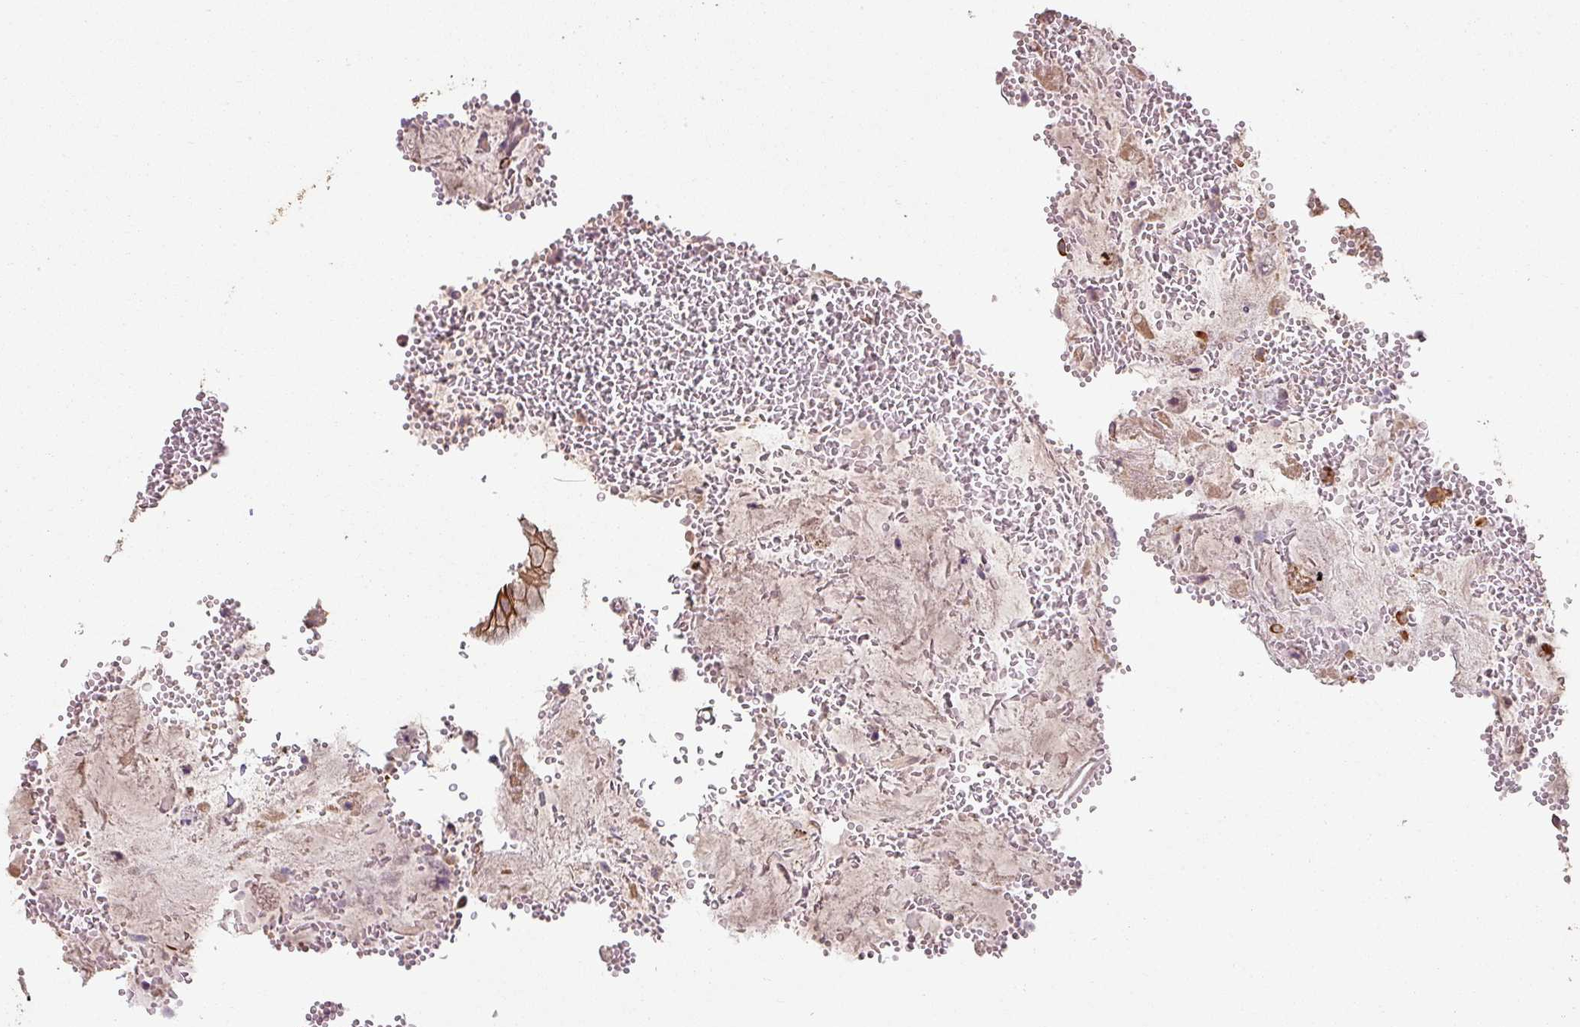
{"staining": {"intensity": "strong", "quantity": "25%-75%", "location": "cytoplasmic/membranous"}, "tissue": "stomach", "cell_type": "Glandular cells", "image_type": "normal", "snomed": [{"axis": "morphology", "description": "Normal tissue, NOS"}, {"axis": "topography", "description": "Stomach, upper"}], "caption": "DAB (3,3'-diaminobenzidine) immunohistochemical staining of normal human stomach reveals strong cytoplasmic/membranous protein expression in approximately 25%-75% of glandular cells.", "gene": "LYPLA1", "patient": {"sex": "male", "age": 52}}